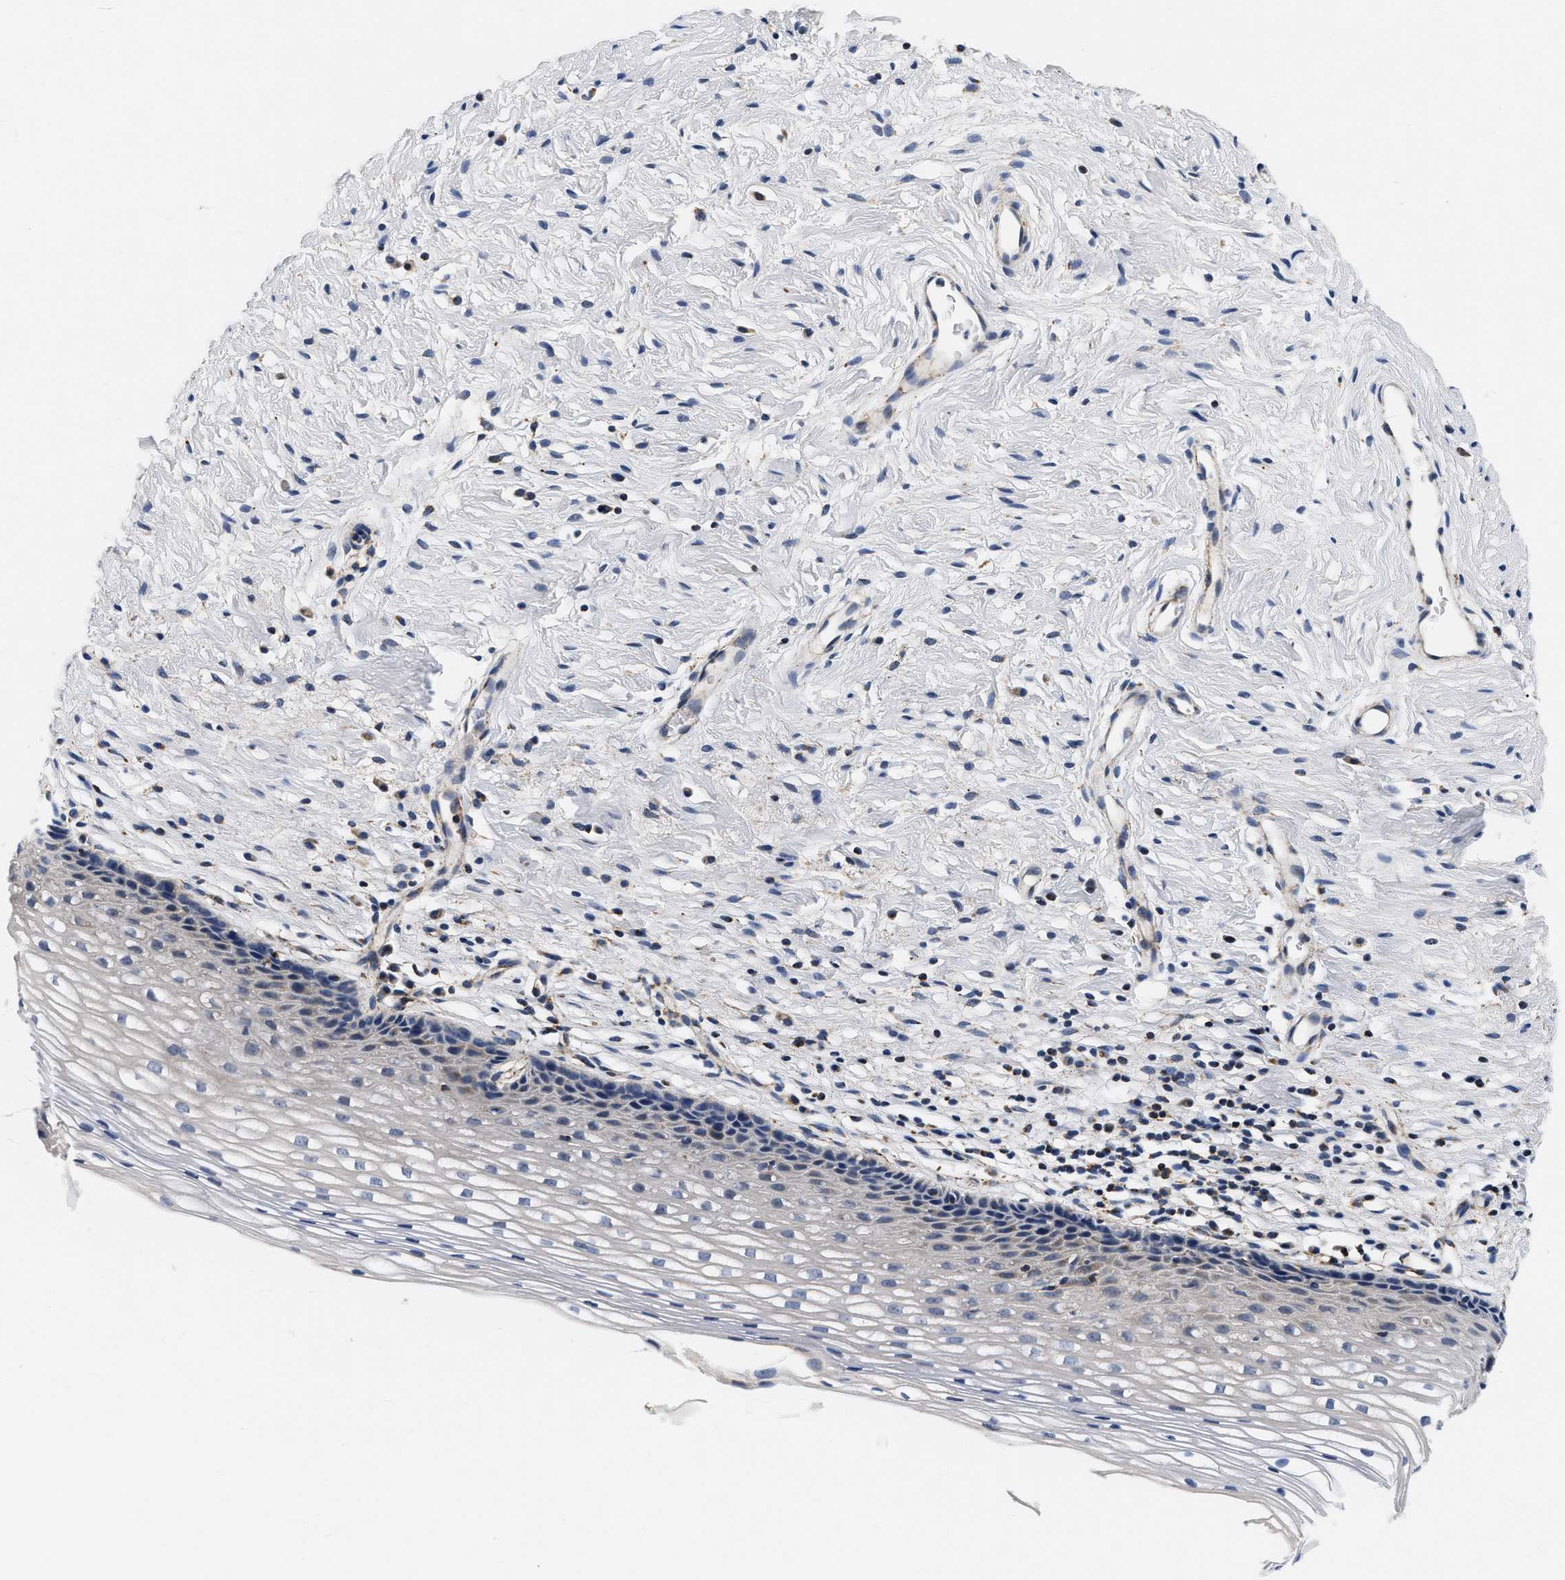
{"staining": {"intensity": "weak", "quantity": ">75%", "location": "cytoplasmic/membranous"}, "tissue": "cervix", "cell_type": "Glandular cells", "image_type": "normal", "snomed": [{"axis": "morphology", "description": "Normal tissue, NOS"}, {"axis": "topography", "description": "Cervix"}], "caption": "IHC (DAB (3,3'-diaminobenzidine)) staining of benign cervix displays weak cytoplasmic/membranous protein expression in about >75% of glandular cells. The staining is performed using DAB (3,3'-diaminobenzidine) brown chromogen to label protein expression. The nuclei are counter-stained blue using hematoxylin.", "gene": "PDP1", "patient": {"sex": "female", "age": 77}}